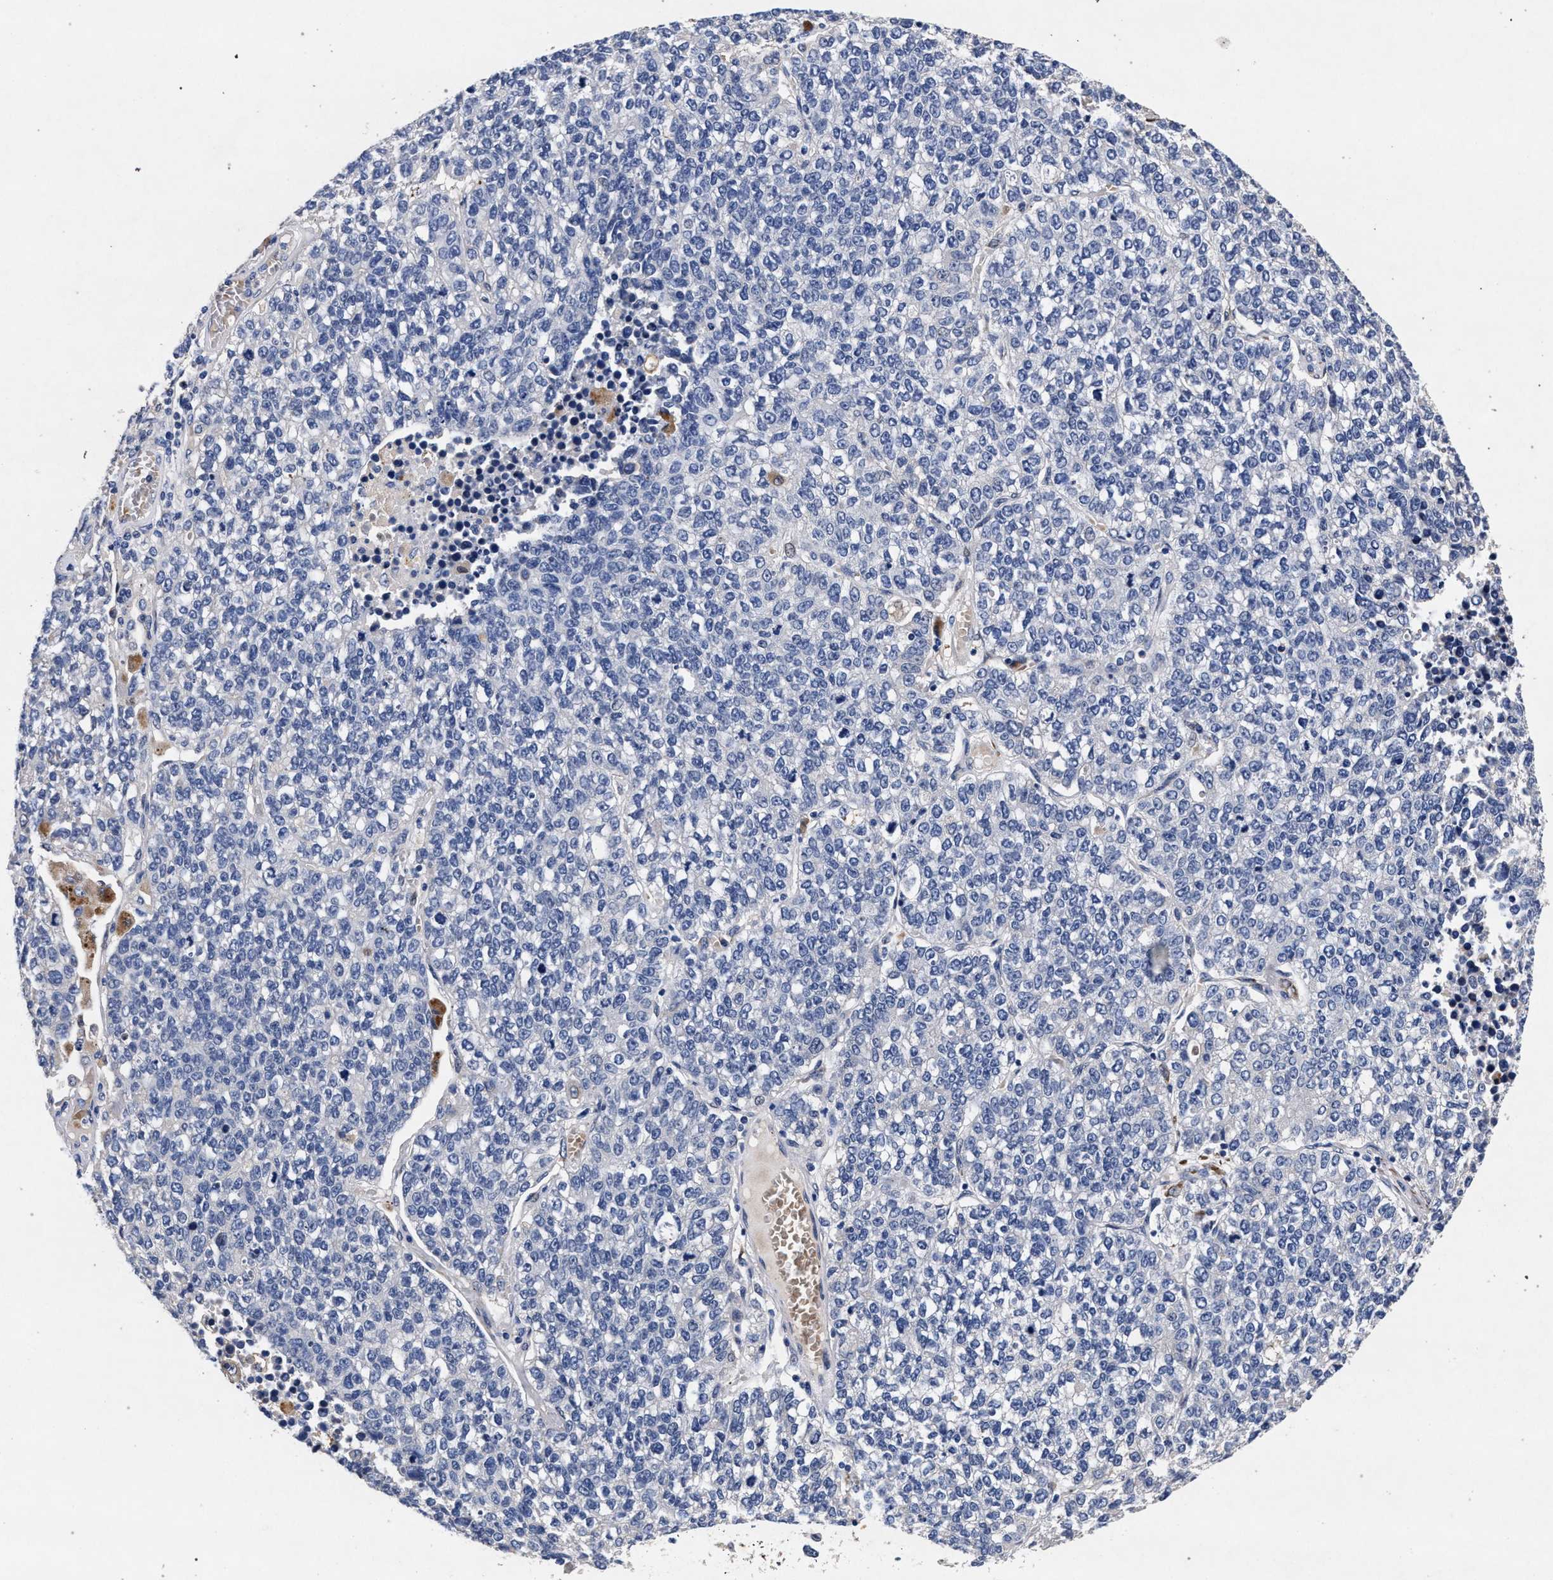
{"staining": {"intensity": "negative", "quantity": "none", "location": "none"}, "tissue": "lung cancer", "cell_type": "Tumor cells", "image_type": "cancer", "snomed": [{"axis": "morphology", "description": "Adenocarcinoma, NOS"}, {"axis": "topography", "description": "Lung"}], "caption": "Lung adenocarcinoma stained for a protein using immunohistochemistry reveals no expression tumor cells.", "gene": "NEK7", "patient": {"sex": "male", "age": 49}}